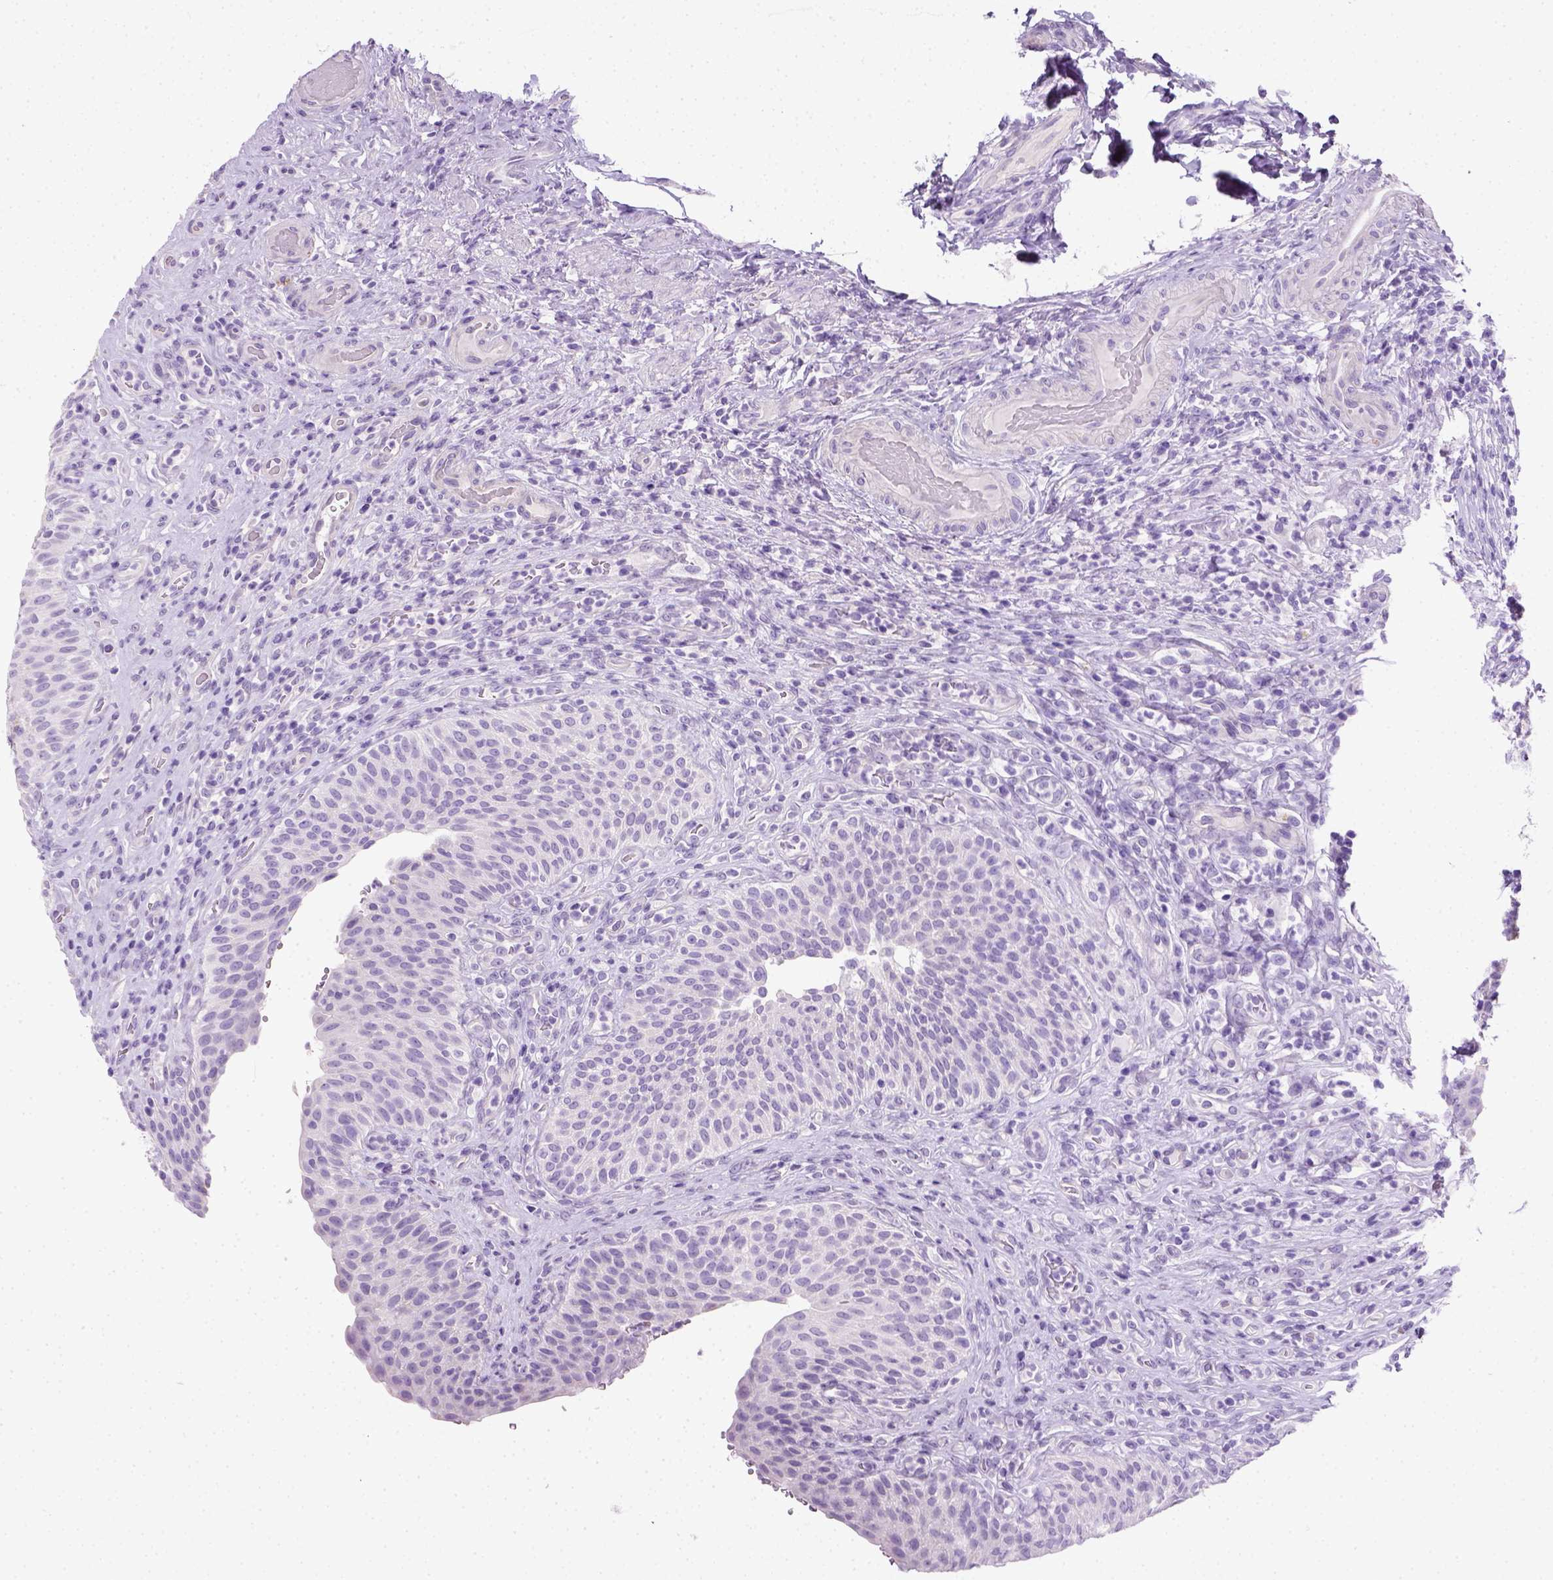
{"staining": {"intensity": "negative", "quantity": "none", "location": "none"}, "tissue": "urinary bladder", "cell_type": "Urothelial cells", "image_type": "normal", "snomed": [{"axis": "morphology", "description": "Normal tissue, NOS"}, {"axis": "topography", "description": "Urinary bladder"}, {"axis": "topography", "description": "Peripheral nerve tissue"}], "caption": "Immunohistochemistry (IHC) of normal human urinary bladder reveals no expression in urothelial cells.", "gene": "KRT71", "patient": {"sex": "male", "age": 66}}